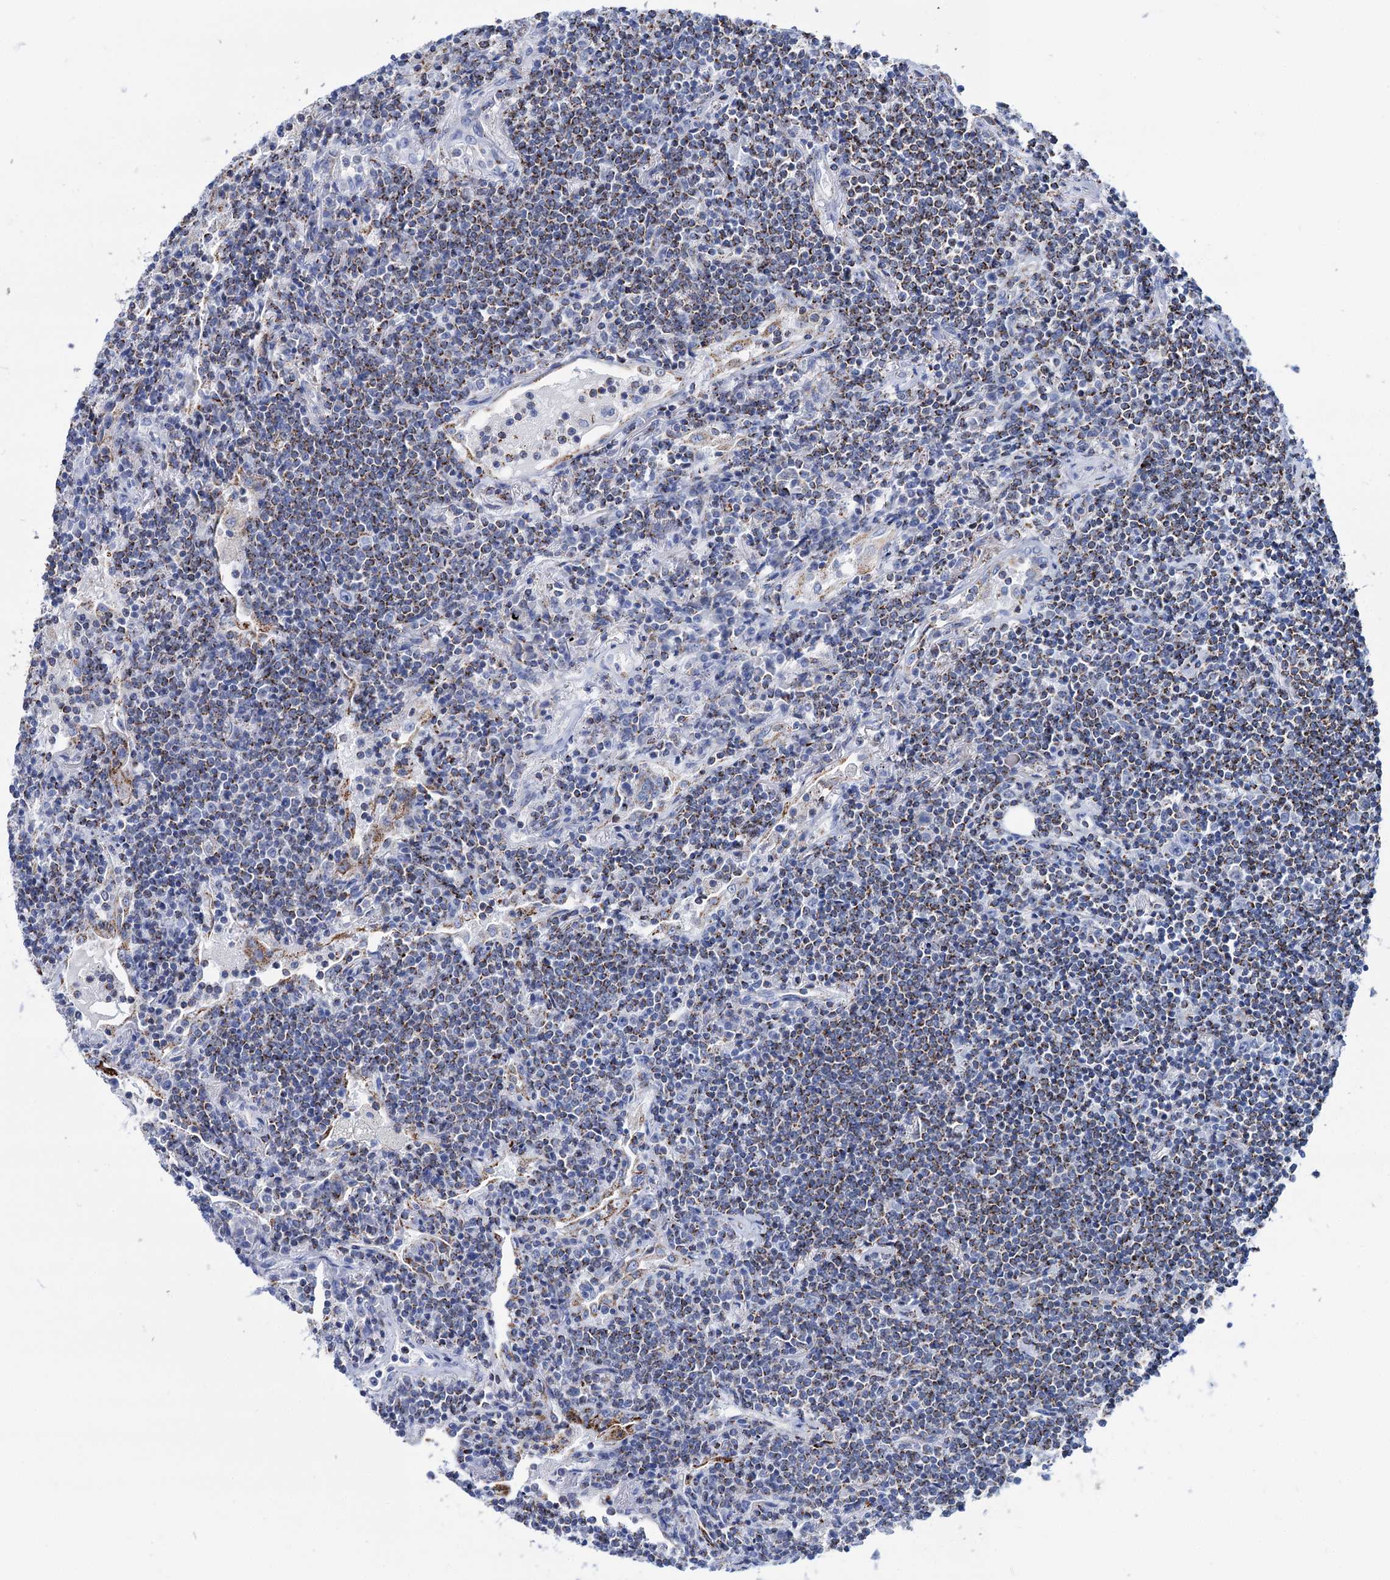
{"staining": {"intensity": "moderate", "quantity": ">75%", "location": "cytoplasmic/membranous"}, "tissue": "lymphoma", "cell_type": "Tumor cells", "image_type": "cancer", "snomed": [{"axis": "morphology", "description": "Malignant lymphoma, non-Hodgkin's type, Low grade"}, {"axis": "topography", "description": "Lung"}], "caption": "Moderate cytoplasmic/membranous protein expression is present in approximately >75% of tumor cells in low-grade malignant lymphoma, non-Hodgkin's type.", "gene": "UBASH3B", "patient": {"sex": "female", "age": 71}}